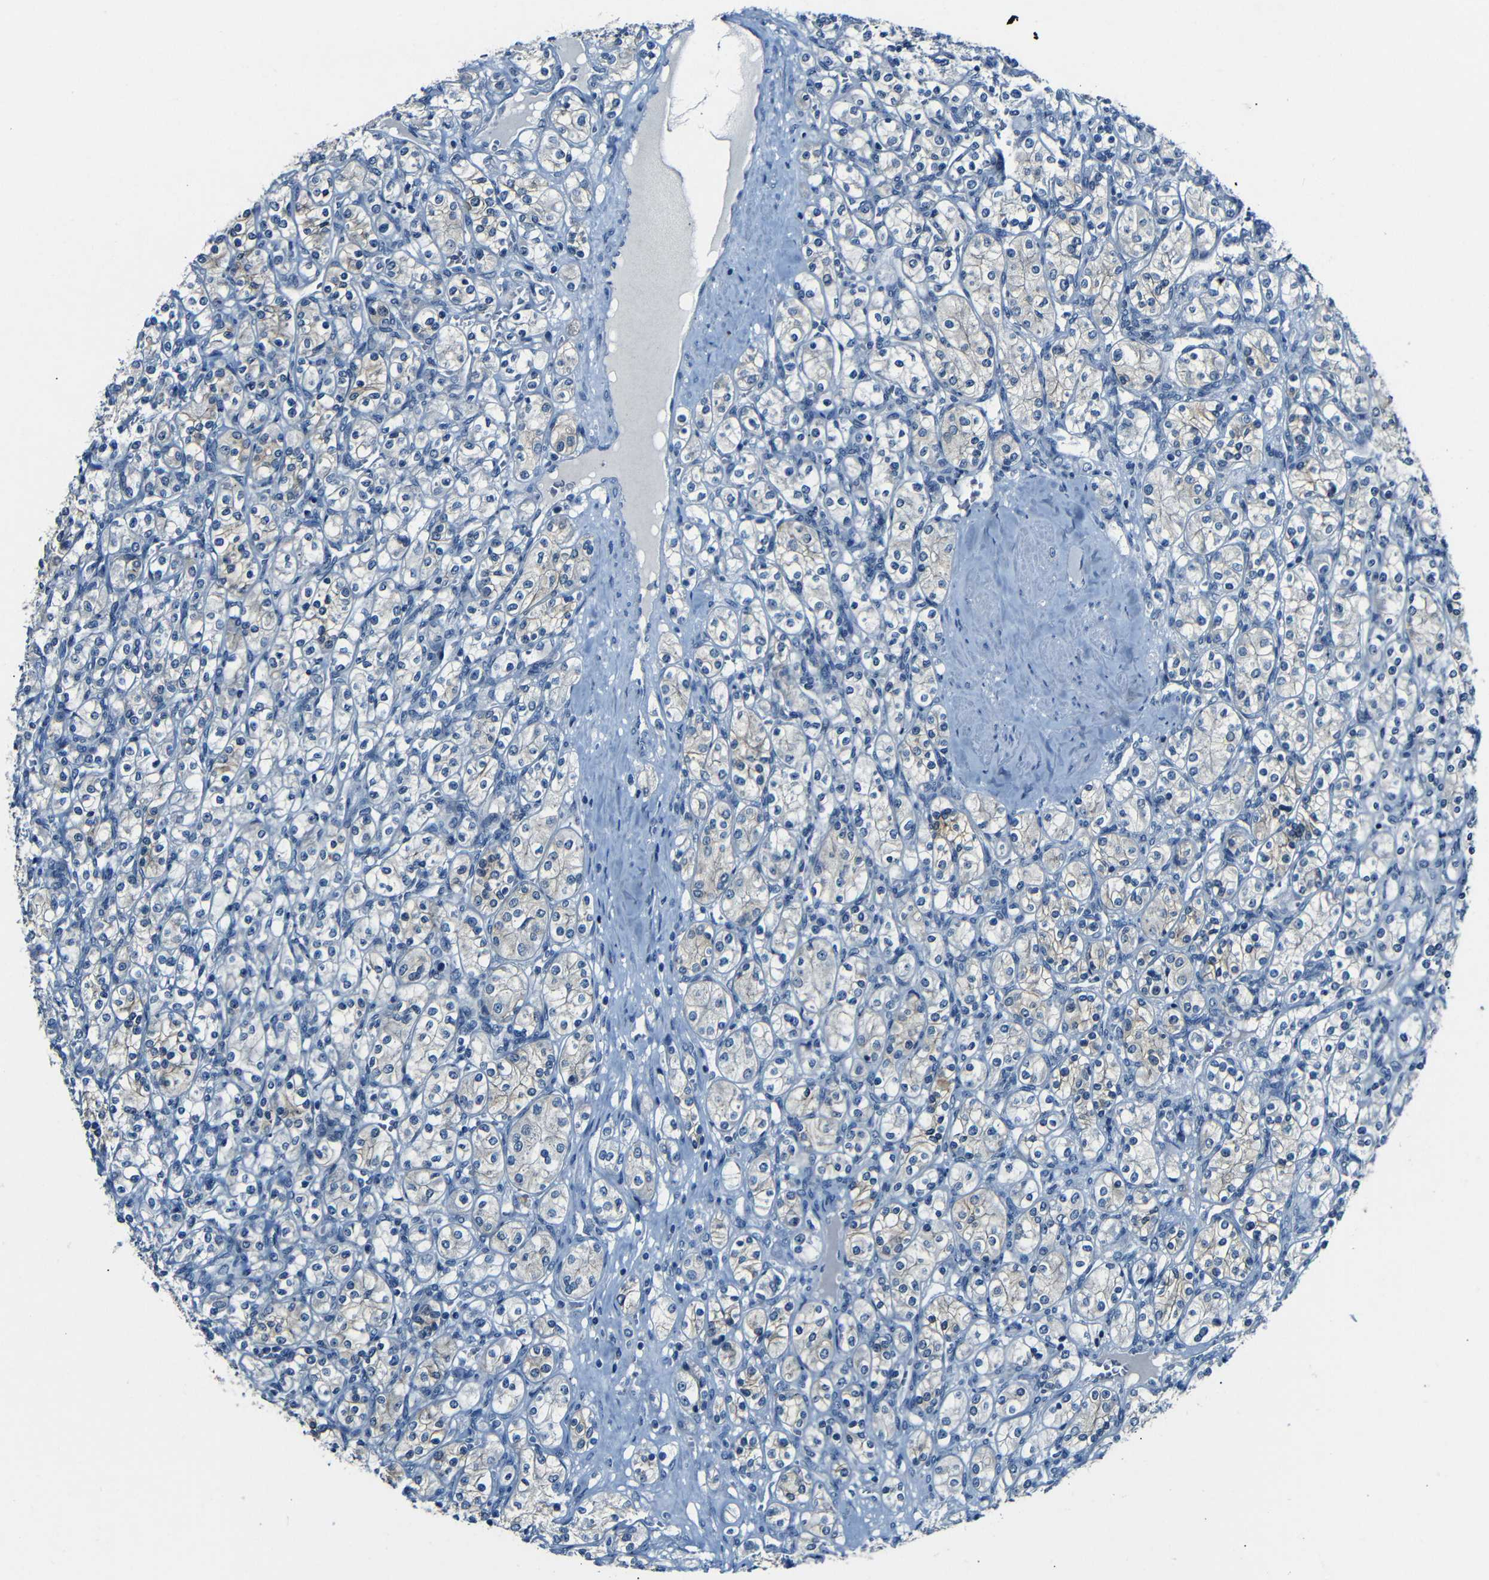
{"staining": {"intensity": "weak", "quantity": "<25%", "location": "cytoplasmic/membranous"}, "tissue": "renal cancer", "cell_type": "Tumor cells", "image_type": "cancer", "snomed": [{"axis": "morphology", "description": "Adenocarcinoma, NOS"}, {"axis": "topography", "description": "Kidney"}], "caption": "Adenocarcinoma (renal) was stained to show a protein in brown. There is no significant positivity in tumor cells. Brightfield microscopy of immunohistochemistry (IHC) stained with DAB (brown) and hematoxylin (blue), captured at high magnification.", "gene": "ANK3", "patient": {"sex": "male", "age": 77}}